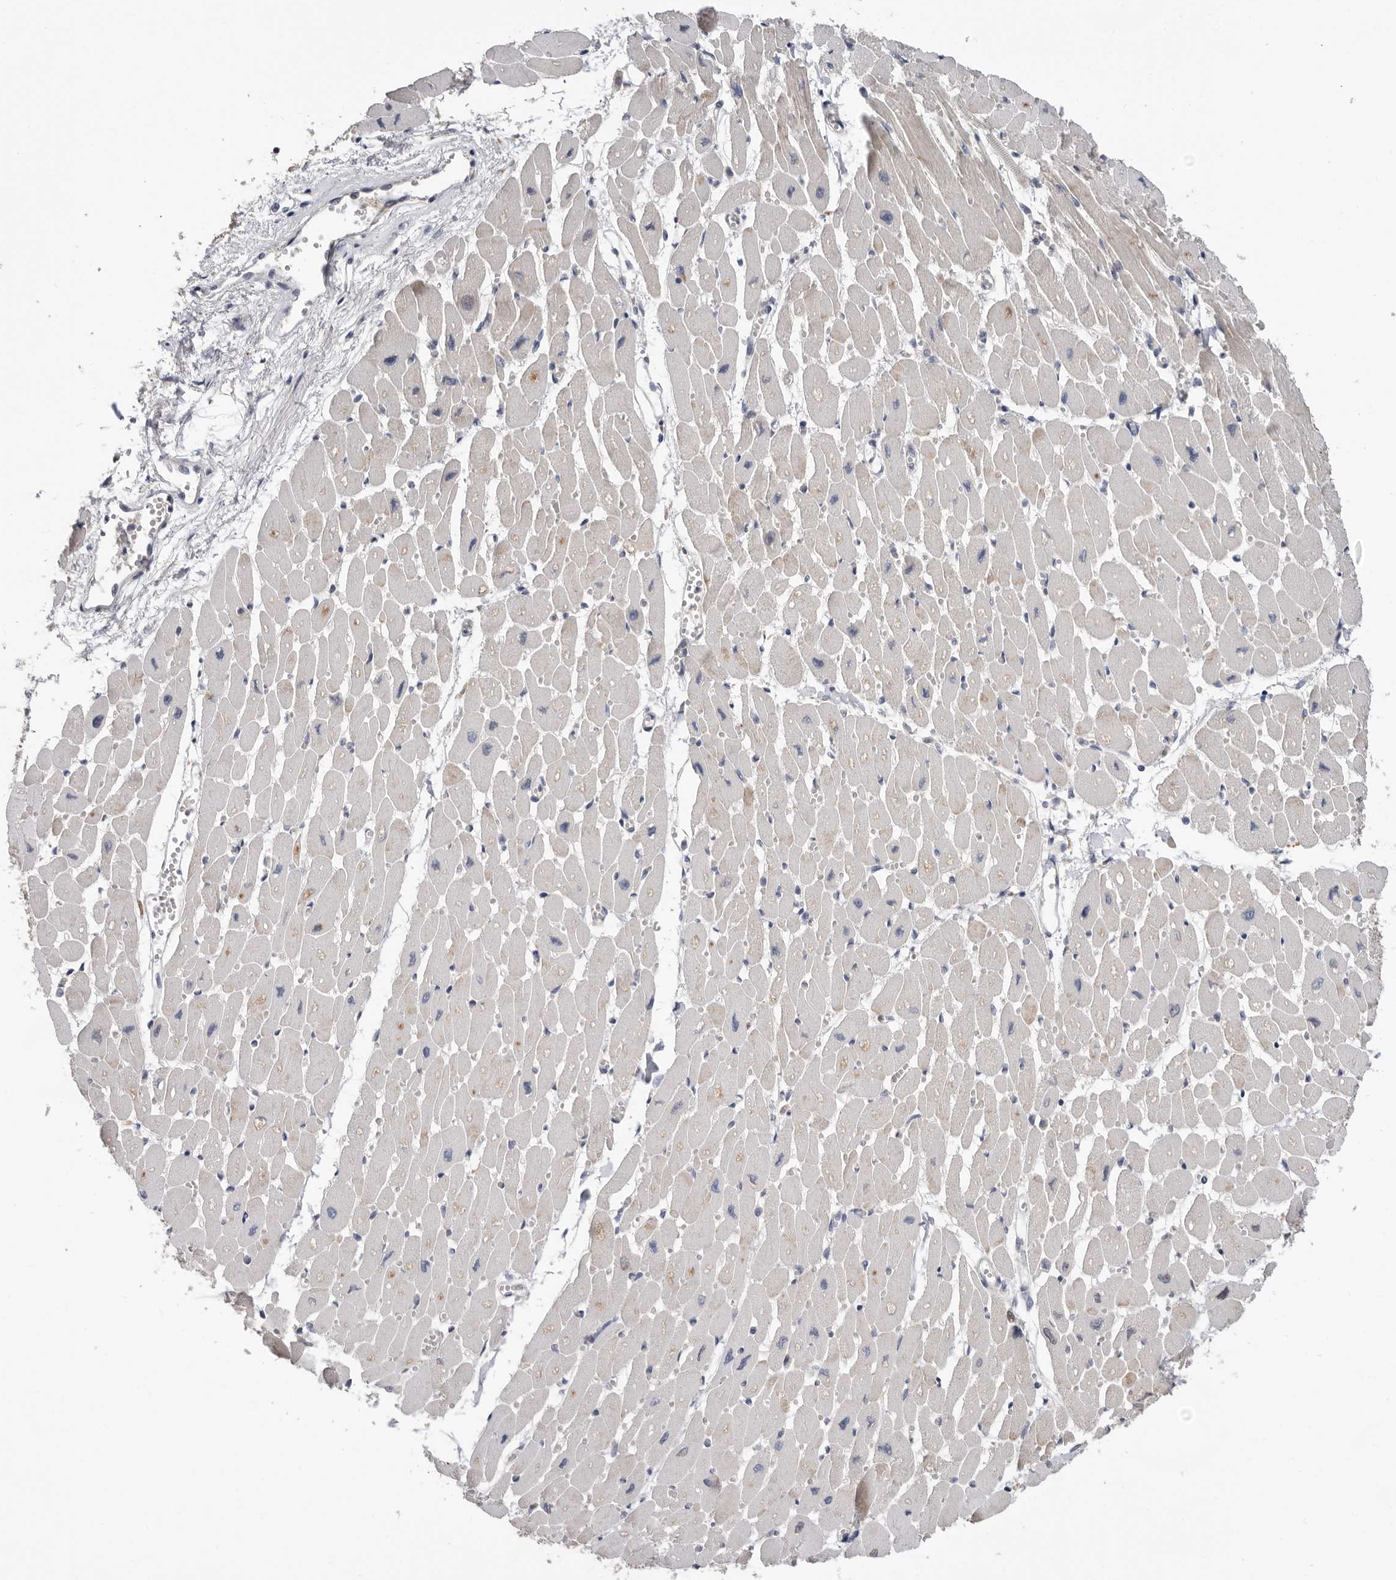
{"staining": {"intensity": "weak", "quantity": "25%-75%", "location": "cytoplasmic/membranous"}, "tissue": "heart muscle", "cell_type": "Cardiomyocytes", "image_type": "normal", "snomed": [{"axis": "morphology", "description": "Normal tissue, NOS"}, {"axis": "topography", "description": "Heart"}], "caption": "Immunohistochemical staining of unremarkable human heart muscle exhibits 25%-75% levels of weak cytoplasmic/membranous protein positivity in about 25%-75% of cardiomyocytes.", "gene": "BRCA2", "patient": {"sex": "female", "age": 54}}